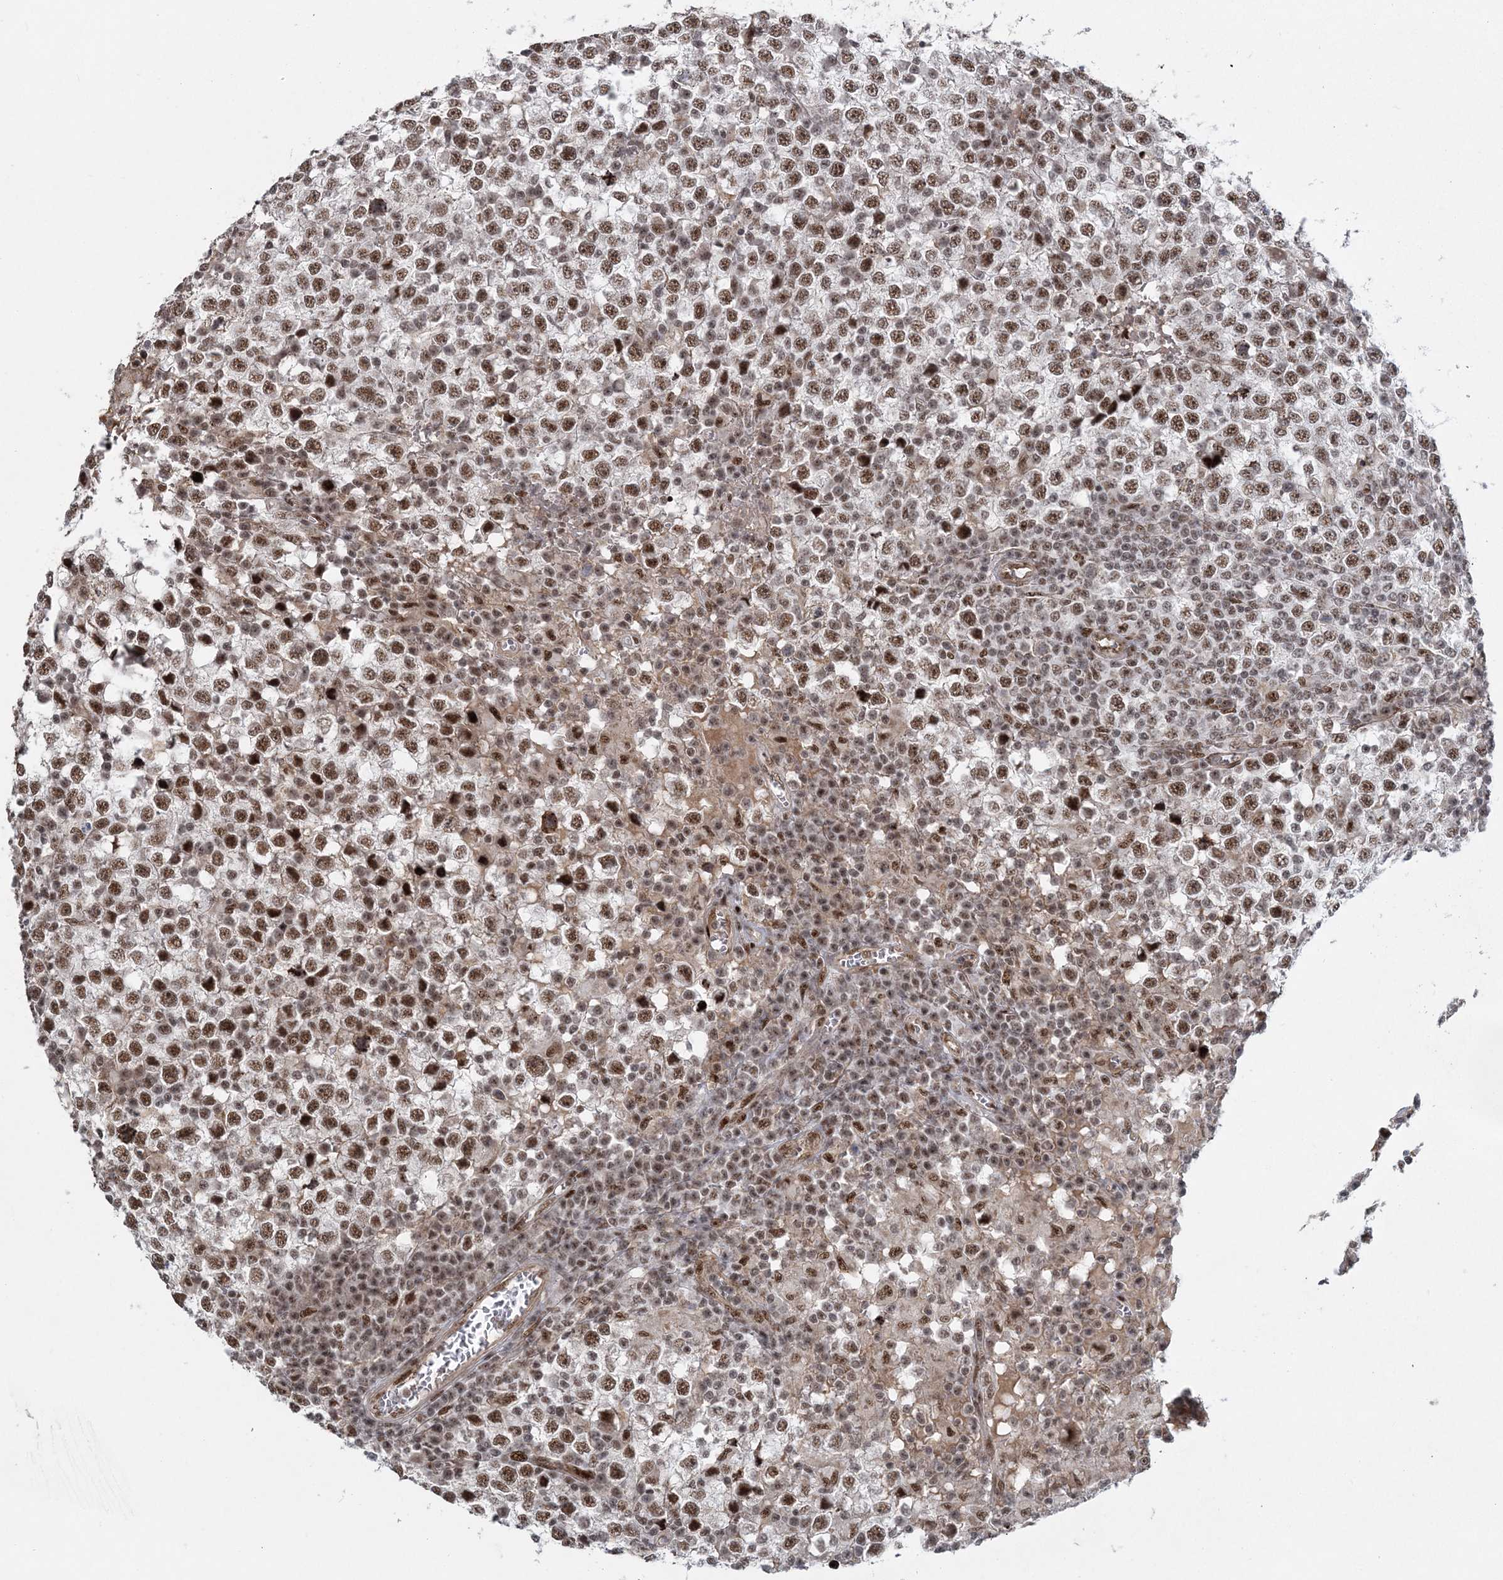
{"staining": {"intensity": "moderate", "quantity": ">75%", "location": "nuclear"}, "tissue": "testis cancer", "cell_type": "Tumor cells", "image_type": "cancer", "snomed": [{"axis": "morphology", "description": "Seminoma, NOS"}, {"axis": "topography", "description": "Testis"}], "caption": "This micrograph reveals immunohistochemistry (IHC) staining of human seminoma (testis), with medium moderate nuclear expression in about >75% of tumor cells.", "gene": "CWC22", "patient": {"sex": "male", "age": 65}}